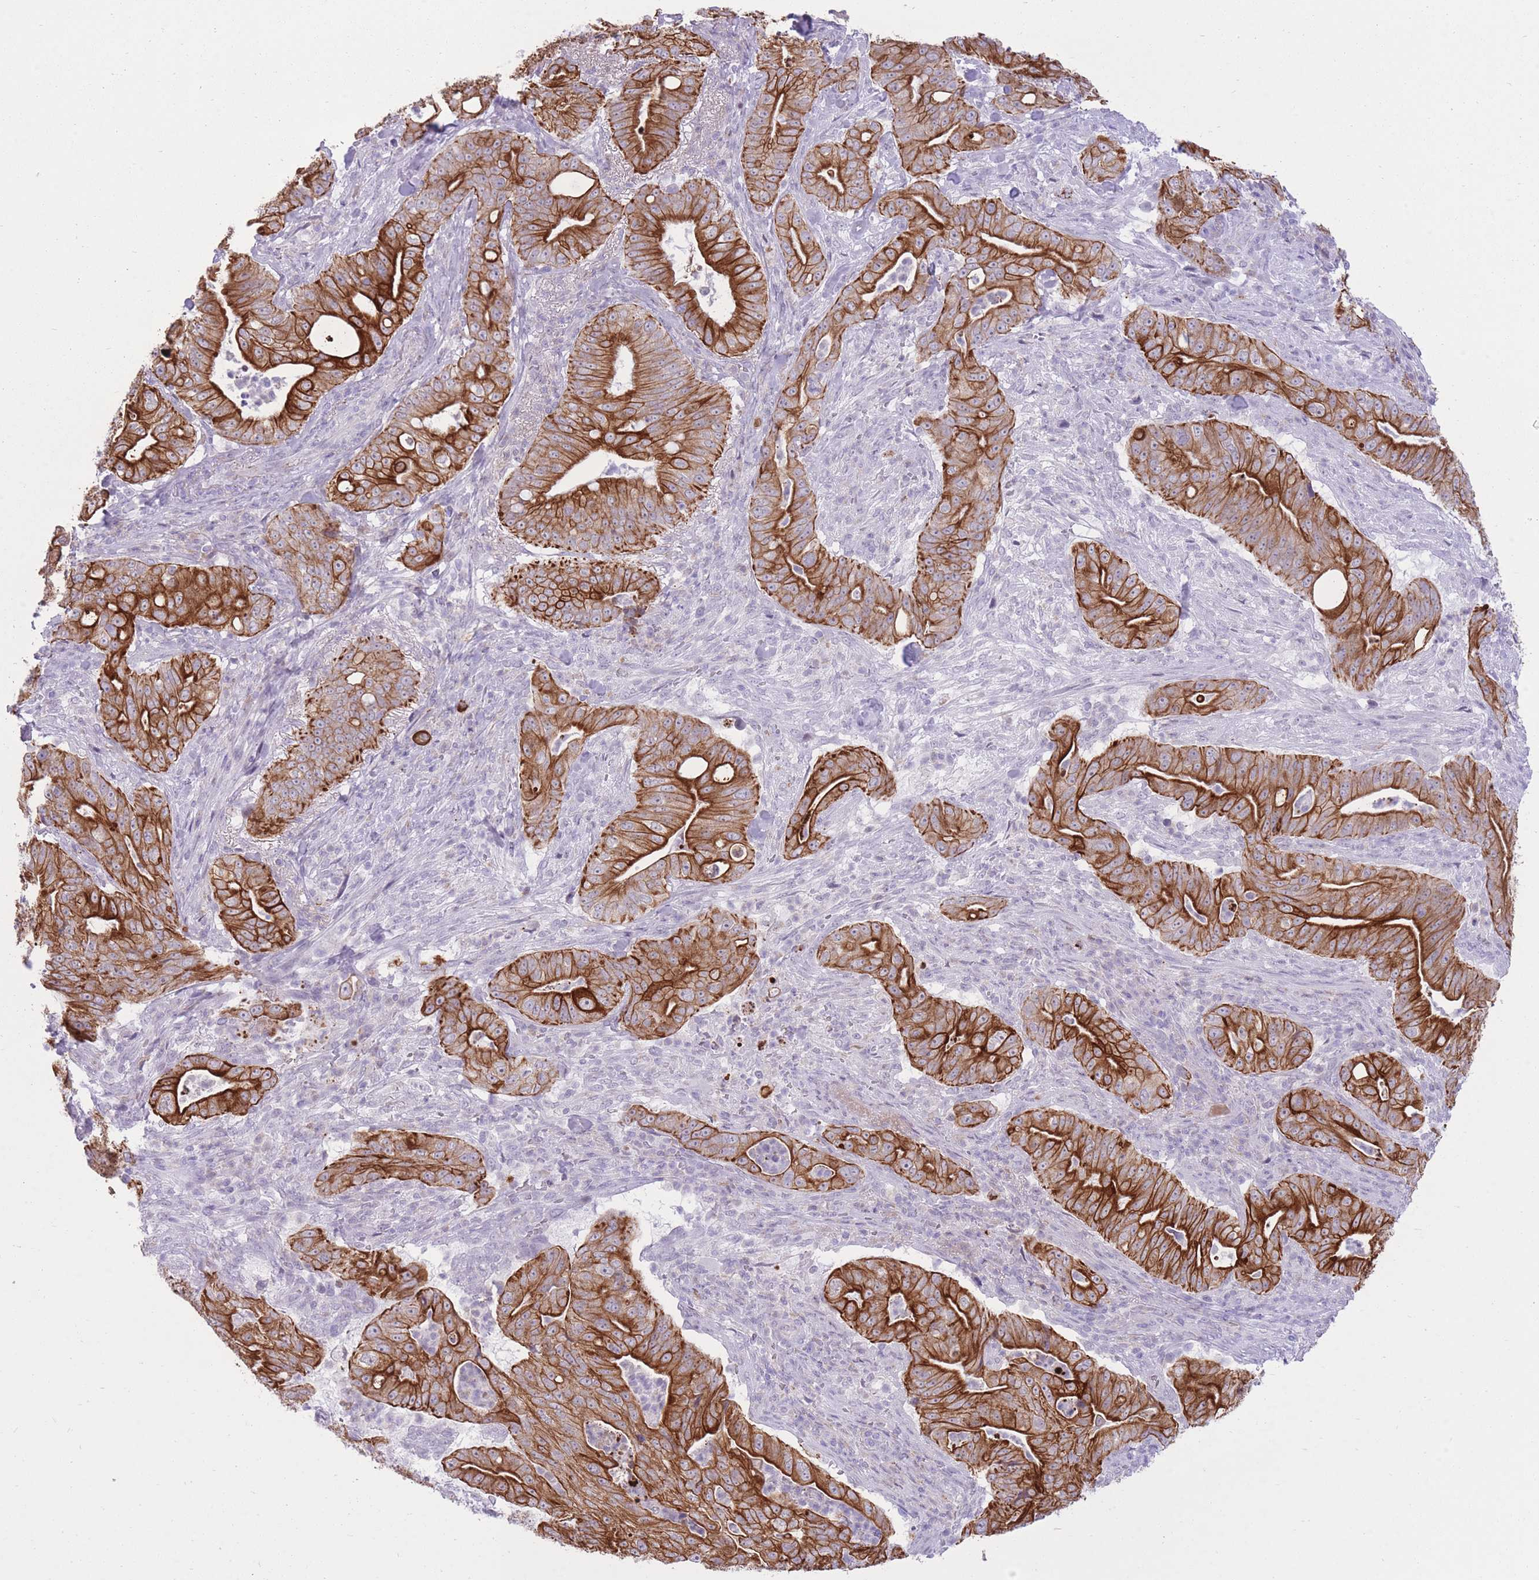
{"staining": {"intensity": "strong", "quantity": ">75%", "location": "cytoplasmic/membranous"}, "tissue": "pancreatic cancer", "cell_type": "Tumor cells", "image_type": "cancer", "snomed": [{"axis": "morphology", "description": "Adenocarcinoma, NOS"}, {"axis": "topography", "description": "Pancreas"}], "caption": "This is an image of immunohistochemistry (IHC) staining of adenocarcinoma (pancreatic), which shows strong positivity in the cytoplasmic/membranous of tumor cells.", "gene": "MEIS3", "patient": {"sex": "male", "age": 71}}